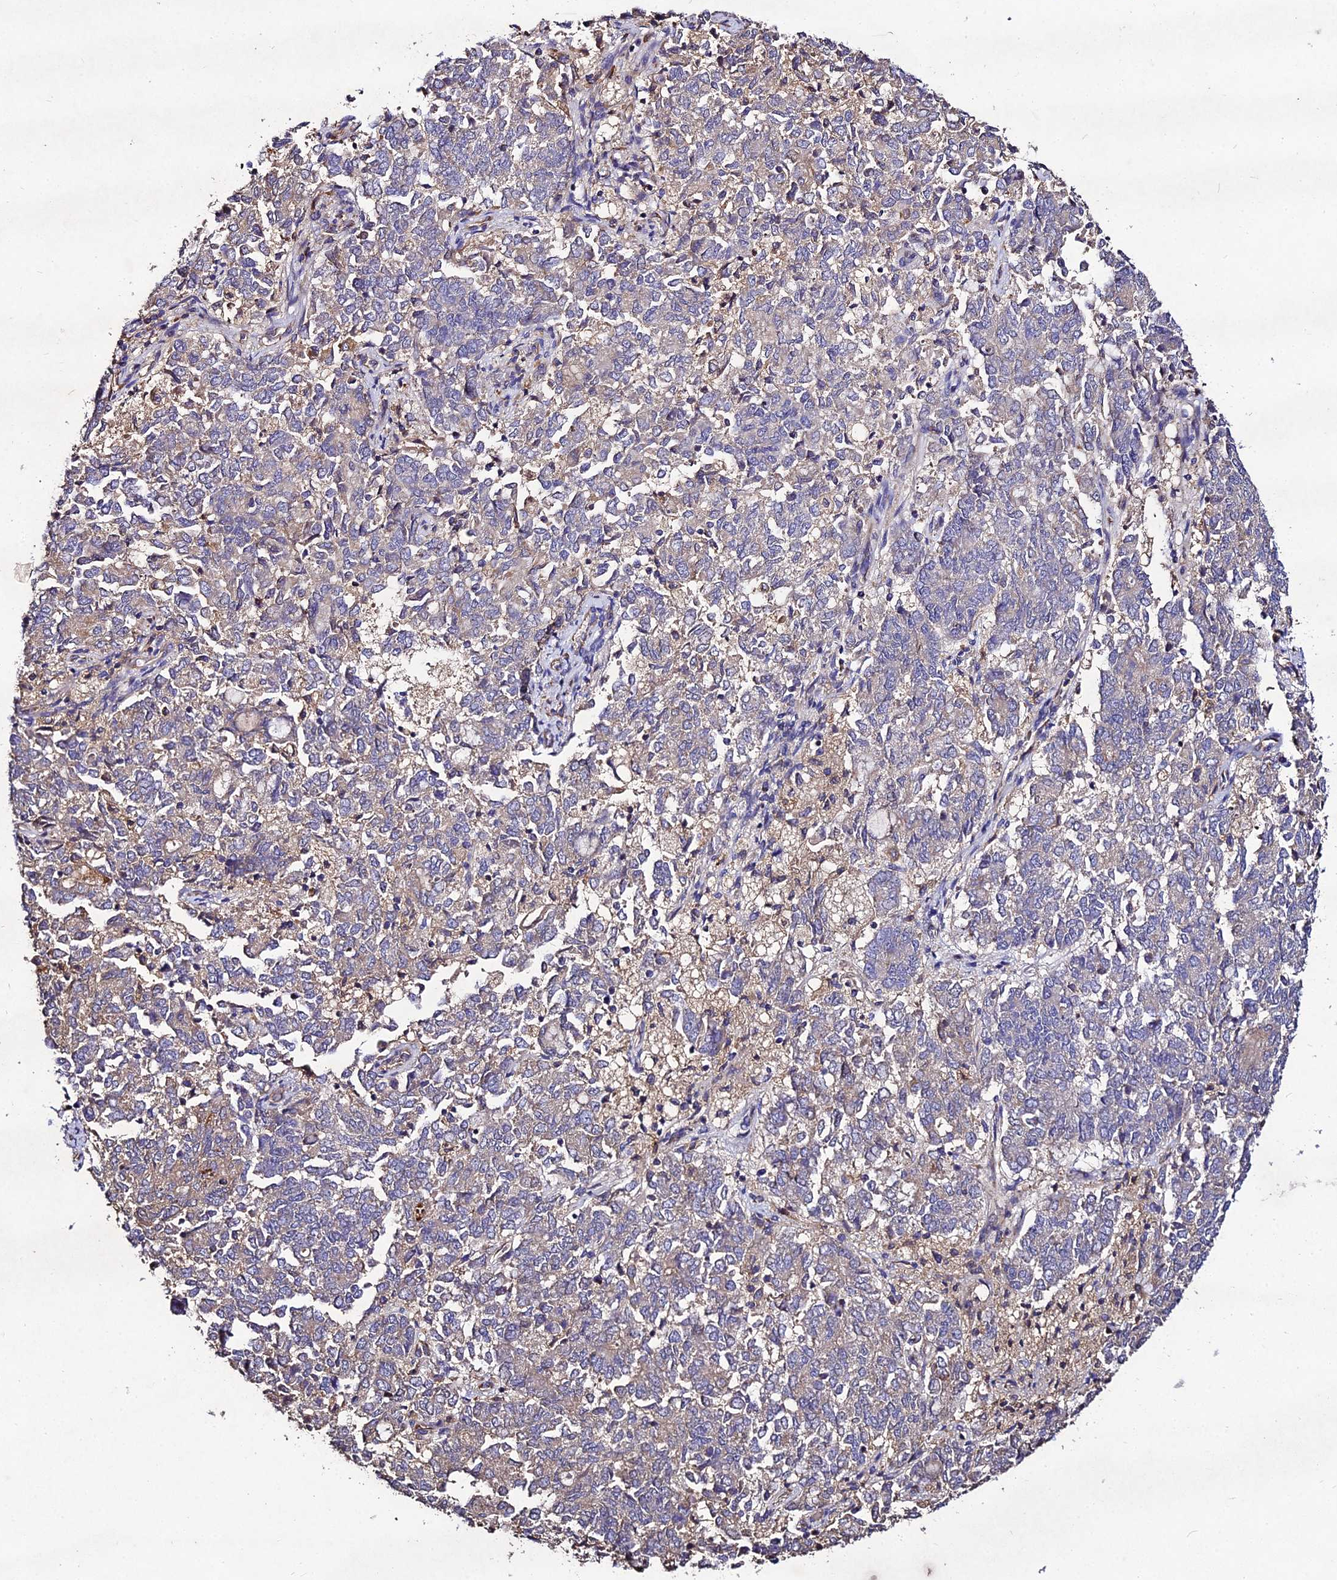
{"staining": {"intensity": "negative", "quantity": "none", "location": "none"}, "tissue": "endometrial cancer", "cell_type": "Tumor cells", "image_type": "cancer", "snomed": [{"axis": "morphology", "description": "Adenocarcinoma, NOS"}, {"axis": "topography", "description": "Endometrium"}], "caption": "Photomicrograph shows no significant protein staining in tumor cells of endometrial cancer (adenocarcinoma).", "gene": "AP3M2", "patient": {"sex": "female", "age": 80}}